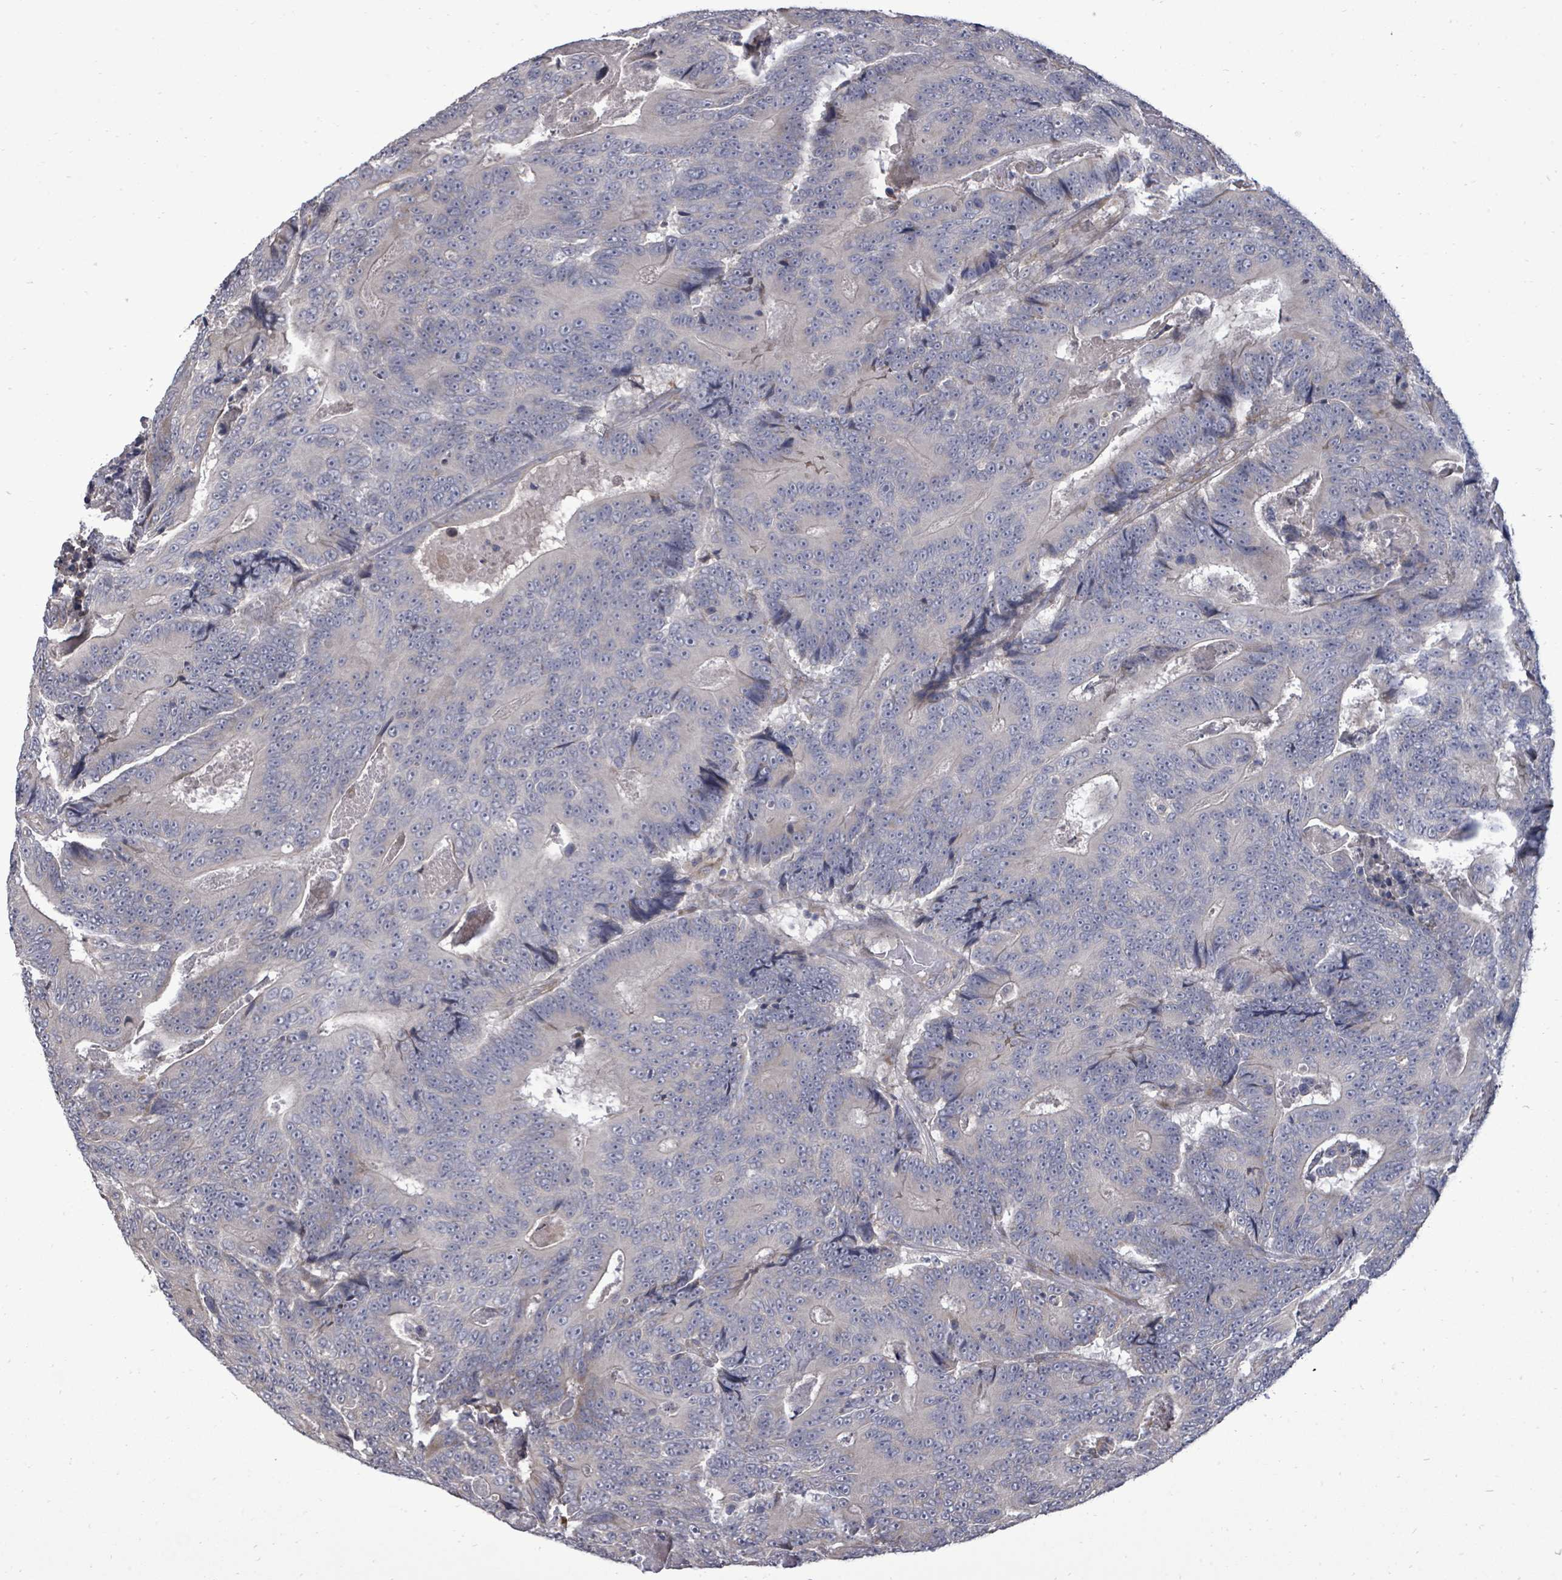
{"staining": {"intensity": "negative", "quantity": "none", "location": "none"}, "tissue": "colorectal cancer", "cell_type": "Tumor cells", "image_type": "cancer", "snomed": [{"axis": "morphology", "description": "Adenocarcinoma, NOS"}, {"axis": "topography", "description": "Colon"}], "caption": "Adenocarcinoma (colorectal) was stained to show a protein in brown. There is no significant staining in tumor cells.", "gene": "POMGNT2", "patient": {"sex": "male", "age": 83}}